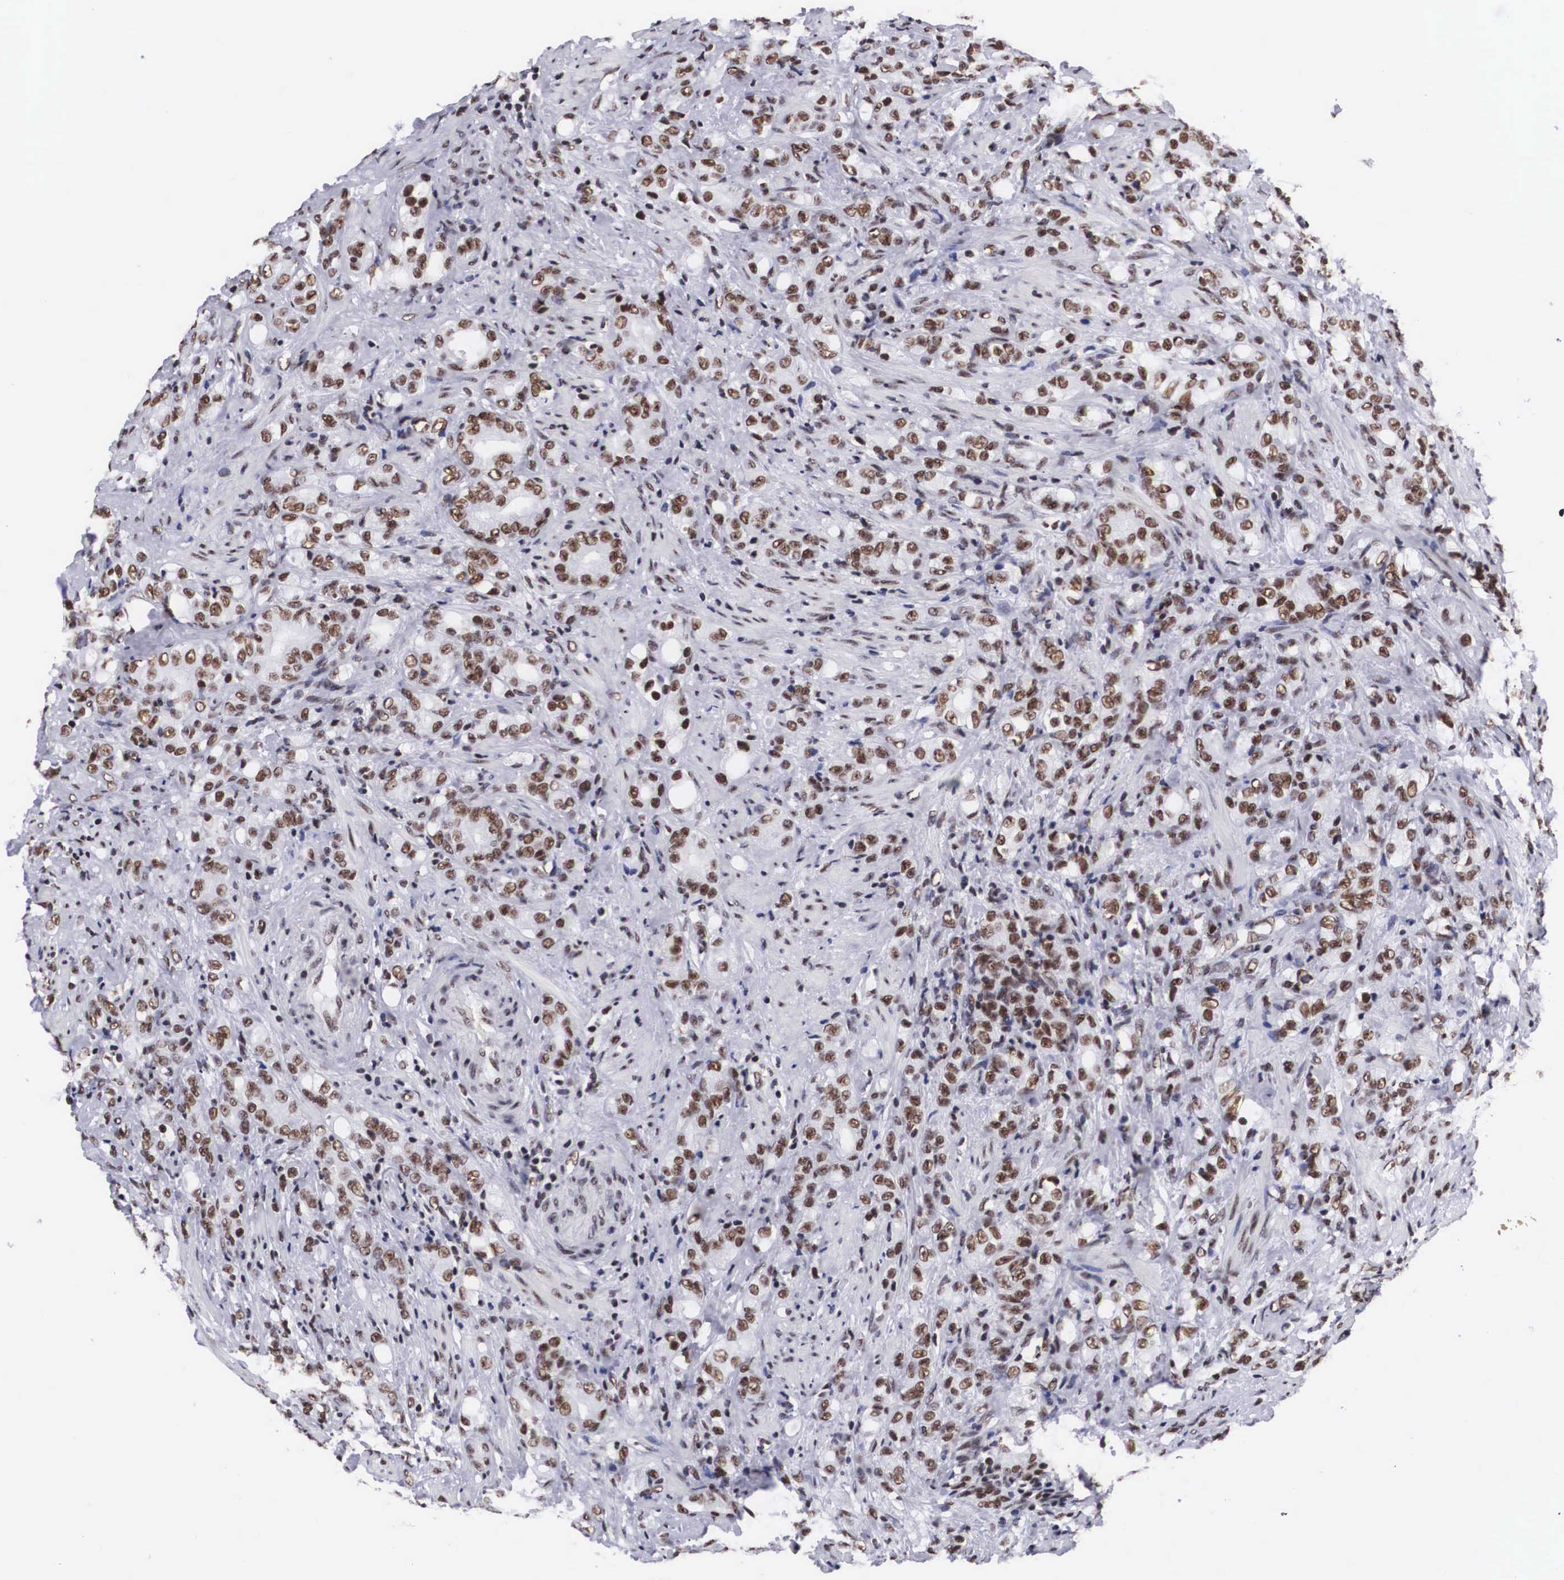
{"staining": {"intensity": "moderate", "quantity": ">75%", "location": "nuclear"}, "tissue": "prostate cancer", "cell_type": "Tumor cells", "image_type": "cancer", "snomed": [{"axis": "morphology", "description": "Adenocarcinoma, Medium grade"}, {"axis": "topography", "description": "Prostate"}], "caption": "Approximately >75% of tumor cells in human prostate cancer demonstrate moderate nuclear protein expression as visualized by brown immunohistochemical staining.", "gene": "SF3A1", "patient": {"sex": "male", "age": 59}}